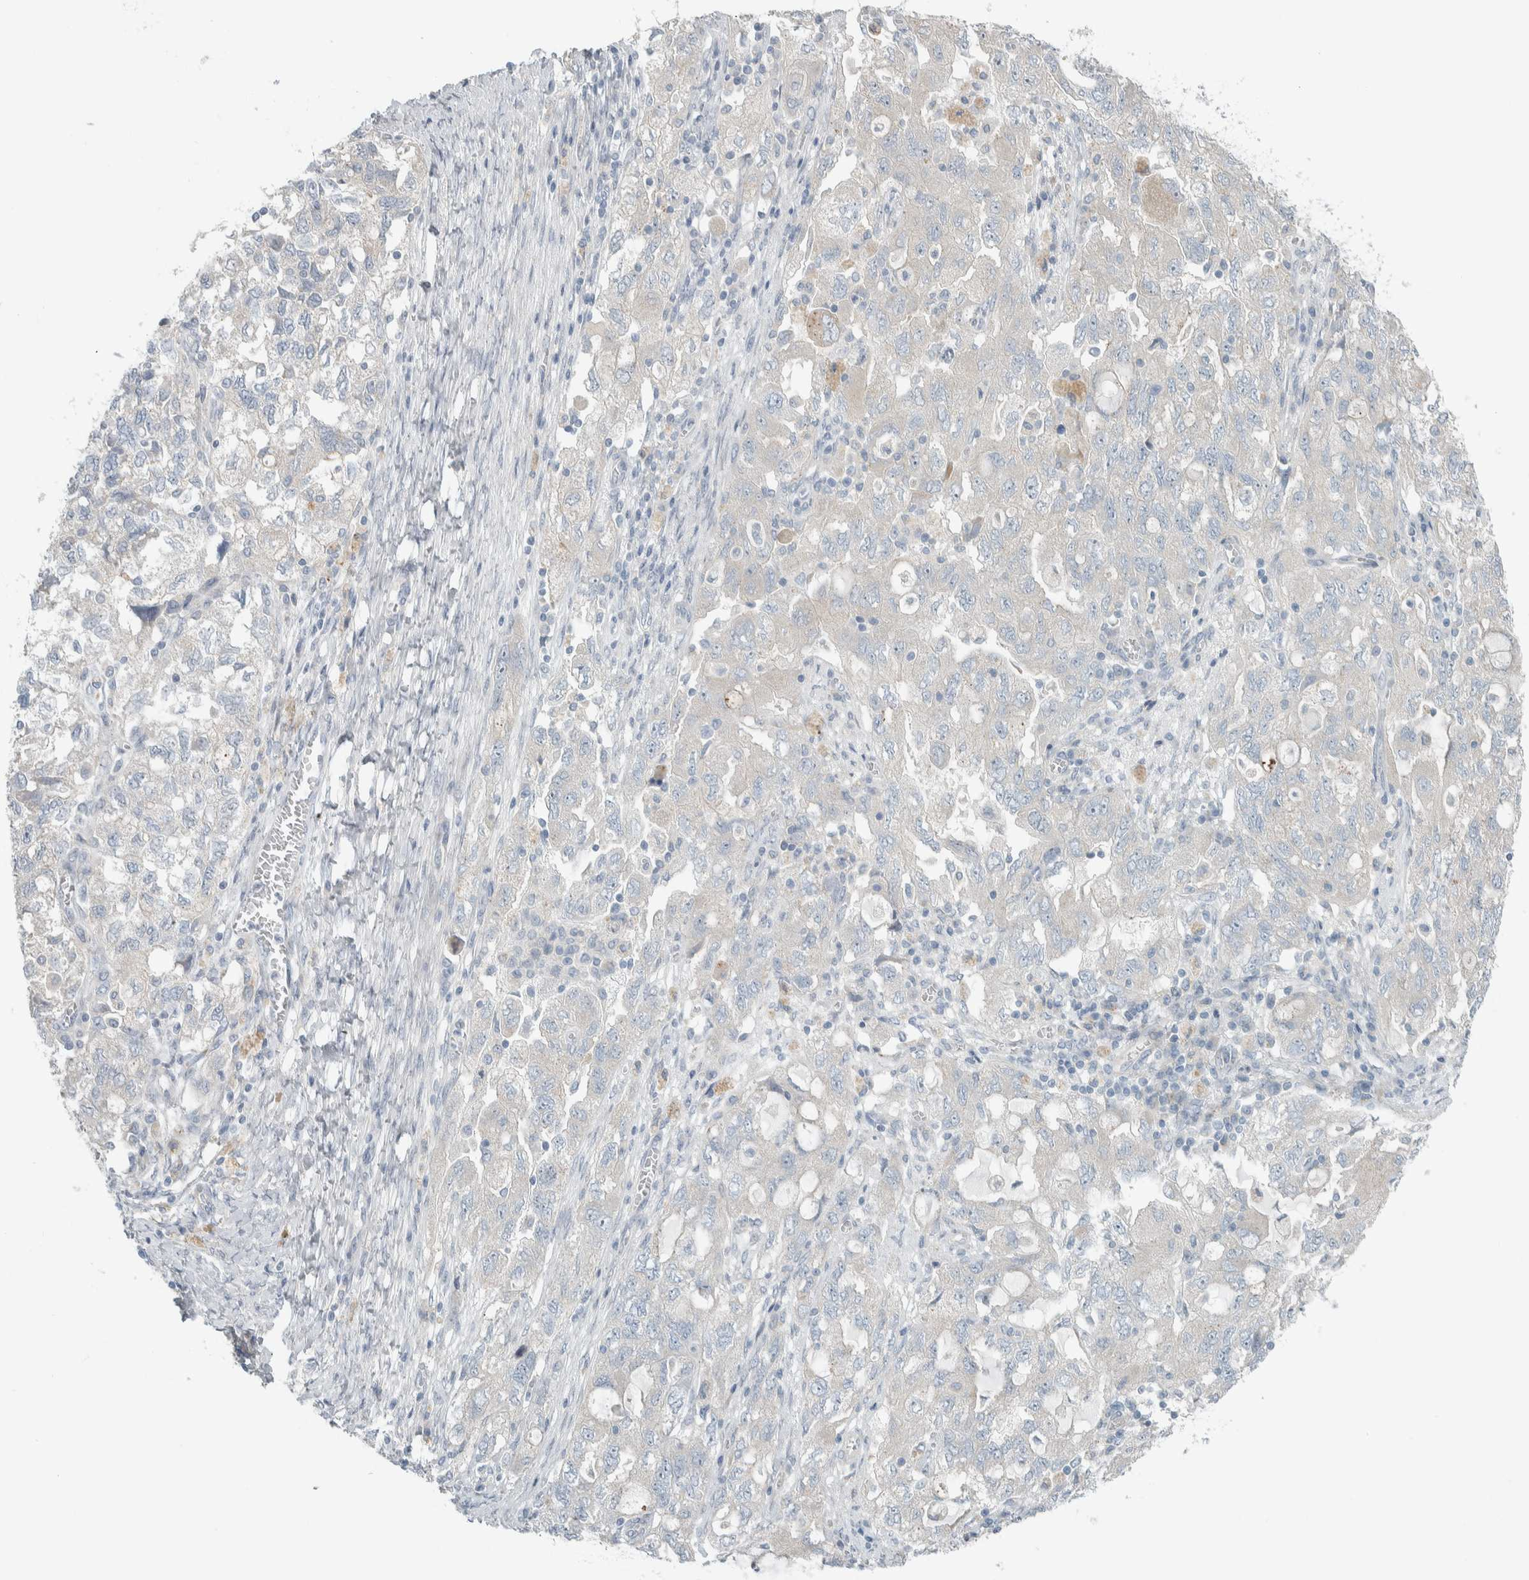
{"staining": {"intensity": "negative", "quantity": "none", "location": "none"}, "tissue": "ovarian cancer", "cell_type": "Tumor cells", "image_type": "cancer", "snomed": [{"axis": "morphology", "description": "Carcinoma, NOS"}, {"axis": "morphology", "description": "Cystadenocarcinoma, serous, NOS"}, {"axis": "topography", "description": "Ovary"}], "caption": "This is an immunohistochemistry (IHC) micrograph of human ovarian cancer. There is no staining in tumor cells.", "gene": "HGS", "patient": {"sex": "female", "age": 69}}